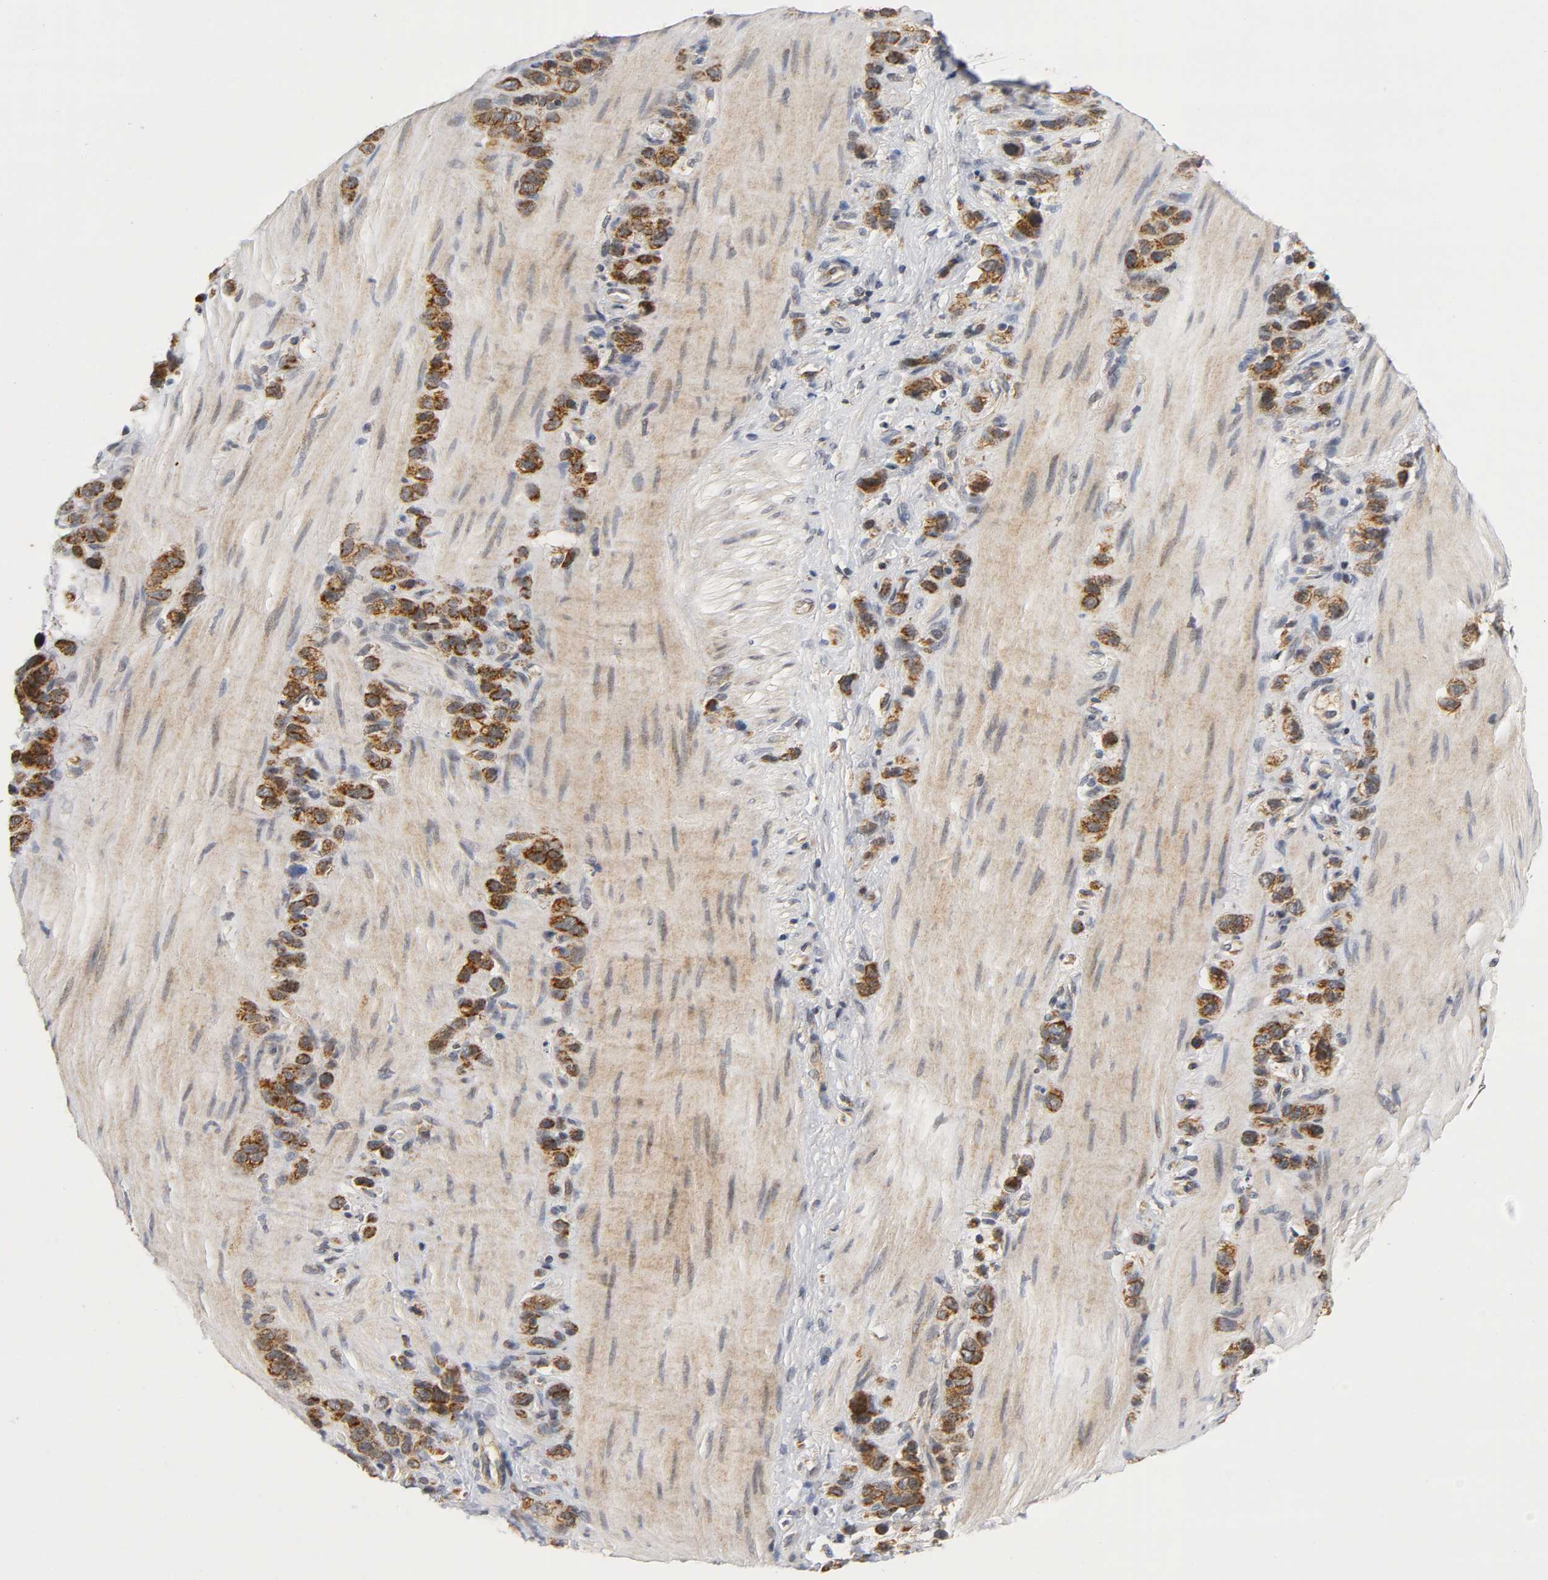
{"staining": {"intensity": "moderate", "quantity": ">75%", "location": "cytoplasmic/membranous"}, "tissue": "stomach cancer", "cell_type": "Tumor cells", "image_type": "cancer", "snomed": [{"axis": "morphology", "description": "Normal tissue, NOS"}, {"axis": "morphology", "description": "Adenocarcinoma, NOS"}, {"axis": "morphology", "description": "Adenocarcinoma, High grade"}, {"axis": "topography", "description": "Stomach, upper"}, {"axis": "topography", "description": "Stomach"}], "caption": "Immunohistochemistry image of human stomach cancer (adenocarcinoma (high-grade)) stained for a protein (brown), which reveals medium levels of moderate cytoplasmic/membranous staining in approximately >75% of tumor cells.", "gene": "NRP1", "patient": {"sex": "female", "age": 65}}